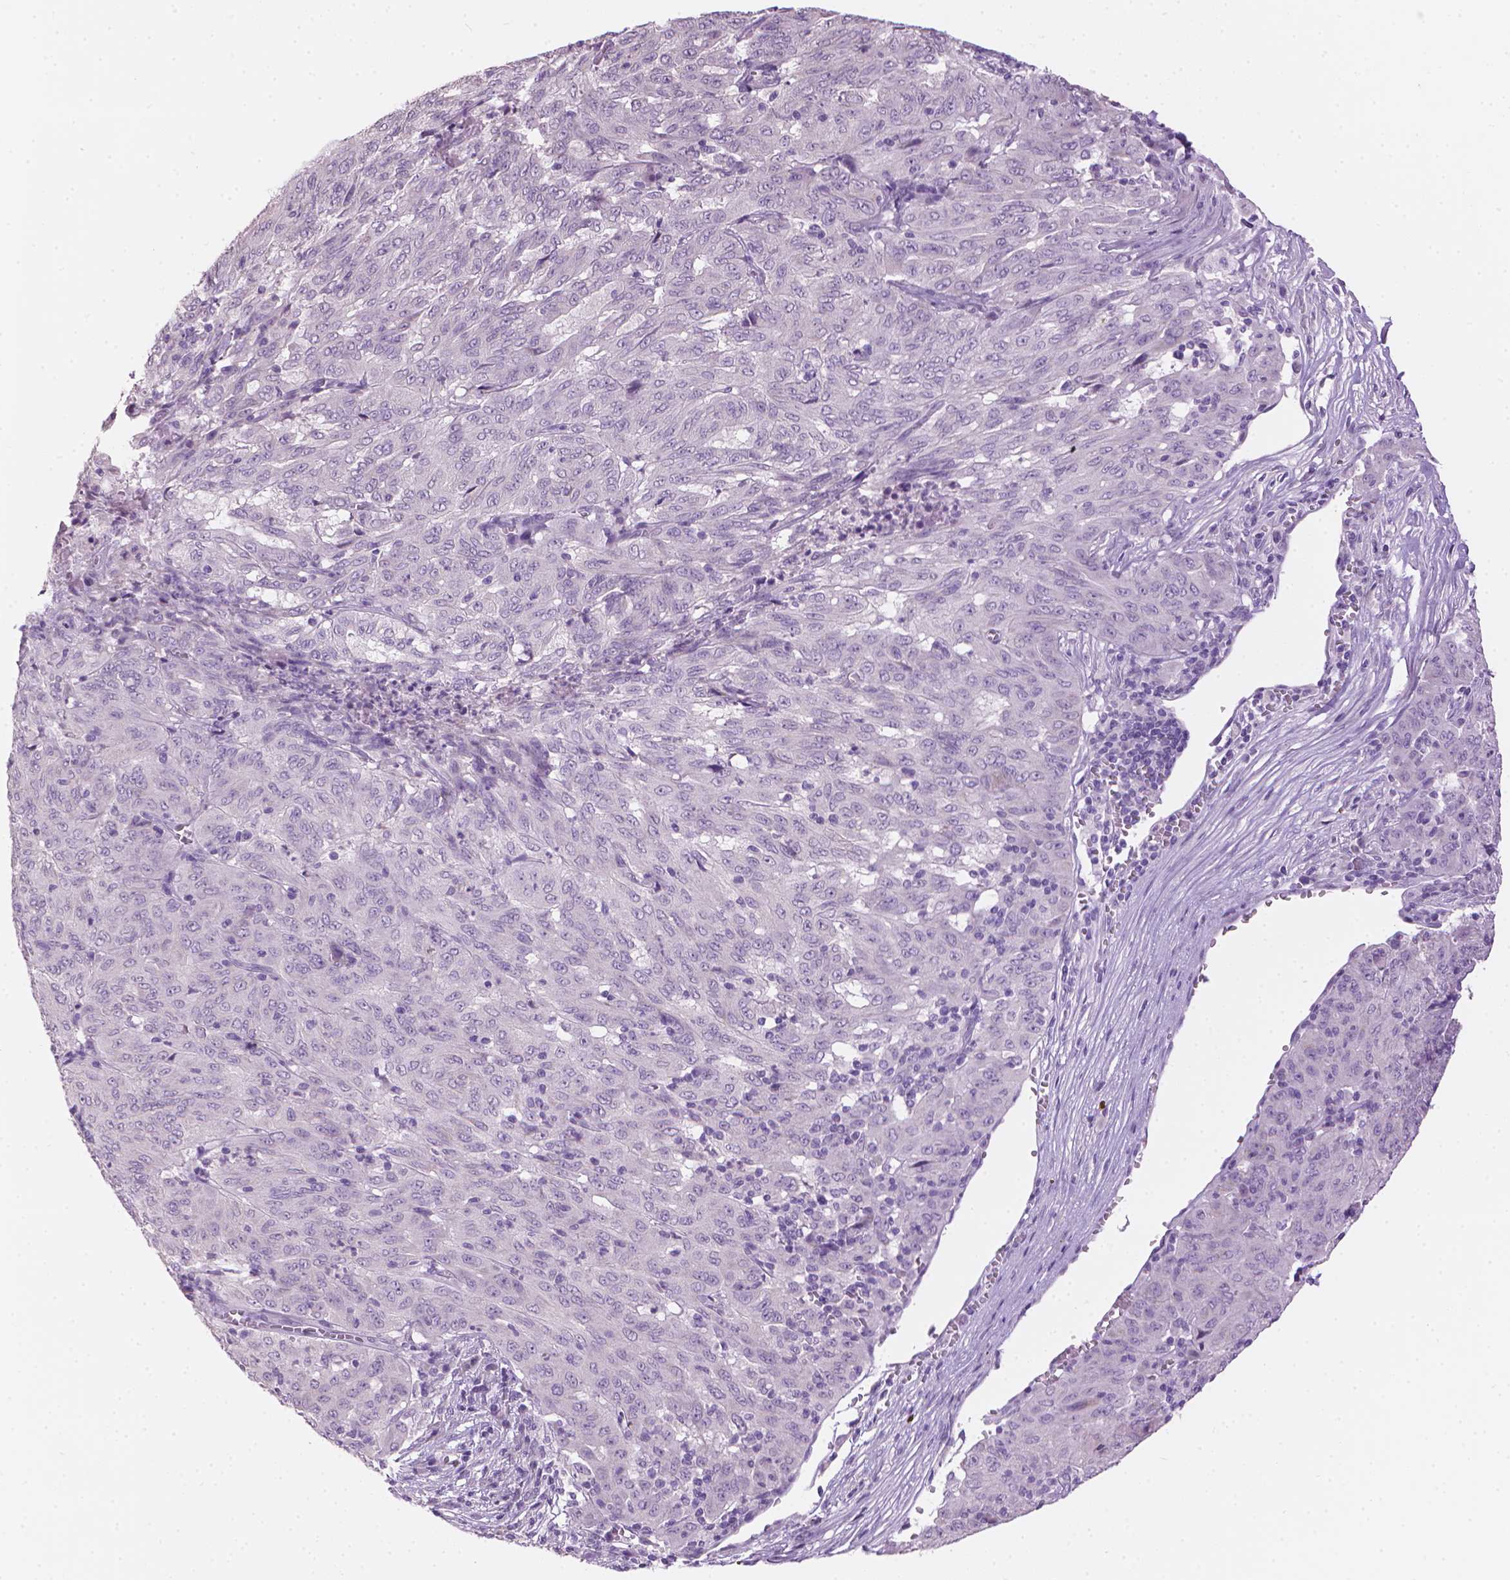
{"staining": {"intensity": "negative", "quantity": "none", "location": "none"}, "tissue": "pancreatic cancer", "cell_type": "Tumor cells", "image_type": "cancer", "snomed": [{"axis": "morphology", "description": "Adenocarcinoma, NOS"}, {"axis": "topography", "description": "Pancreas"}], "caption": "Pancreatic cancer was stained to show a protein in brown. There is no significant positivity in tumor cells. (DAB immunohistochemistry (IHC), high magnification).", "gene": "MLANA", "patient": {"sex": "male", "age": 63}}